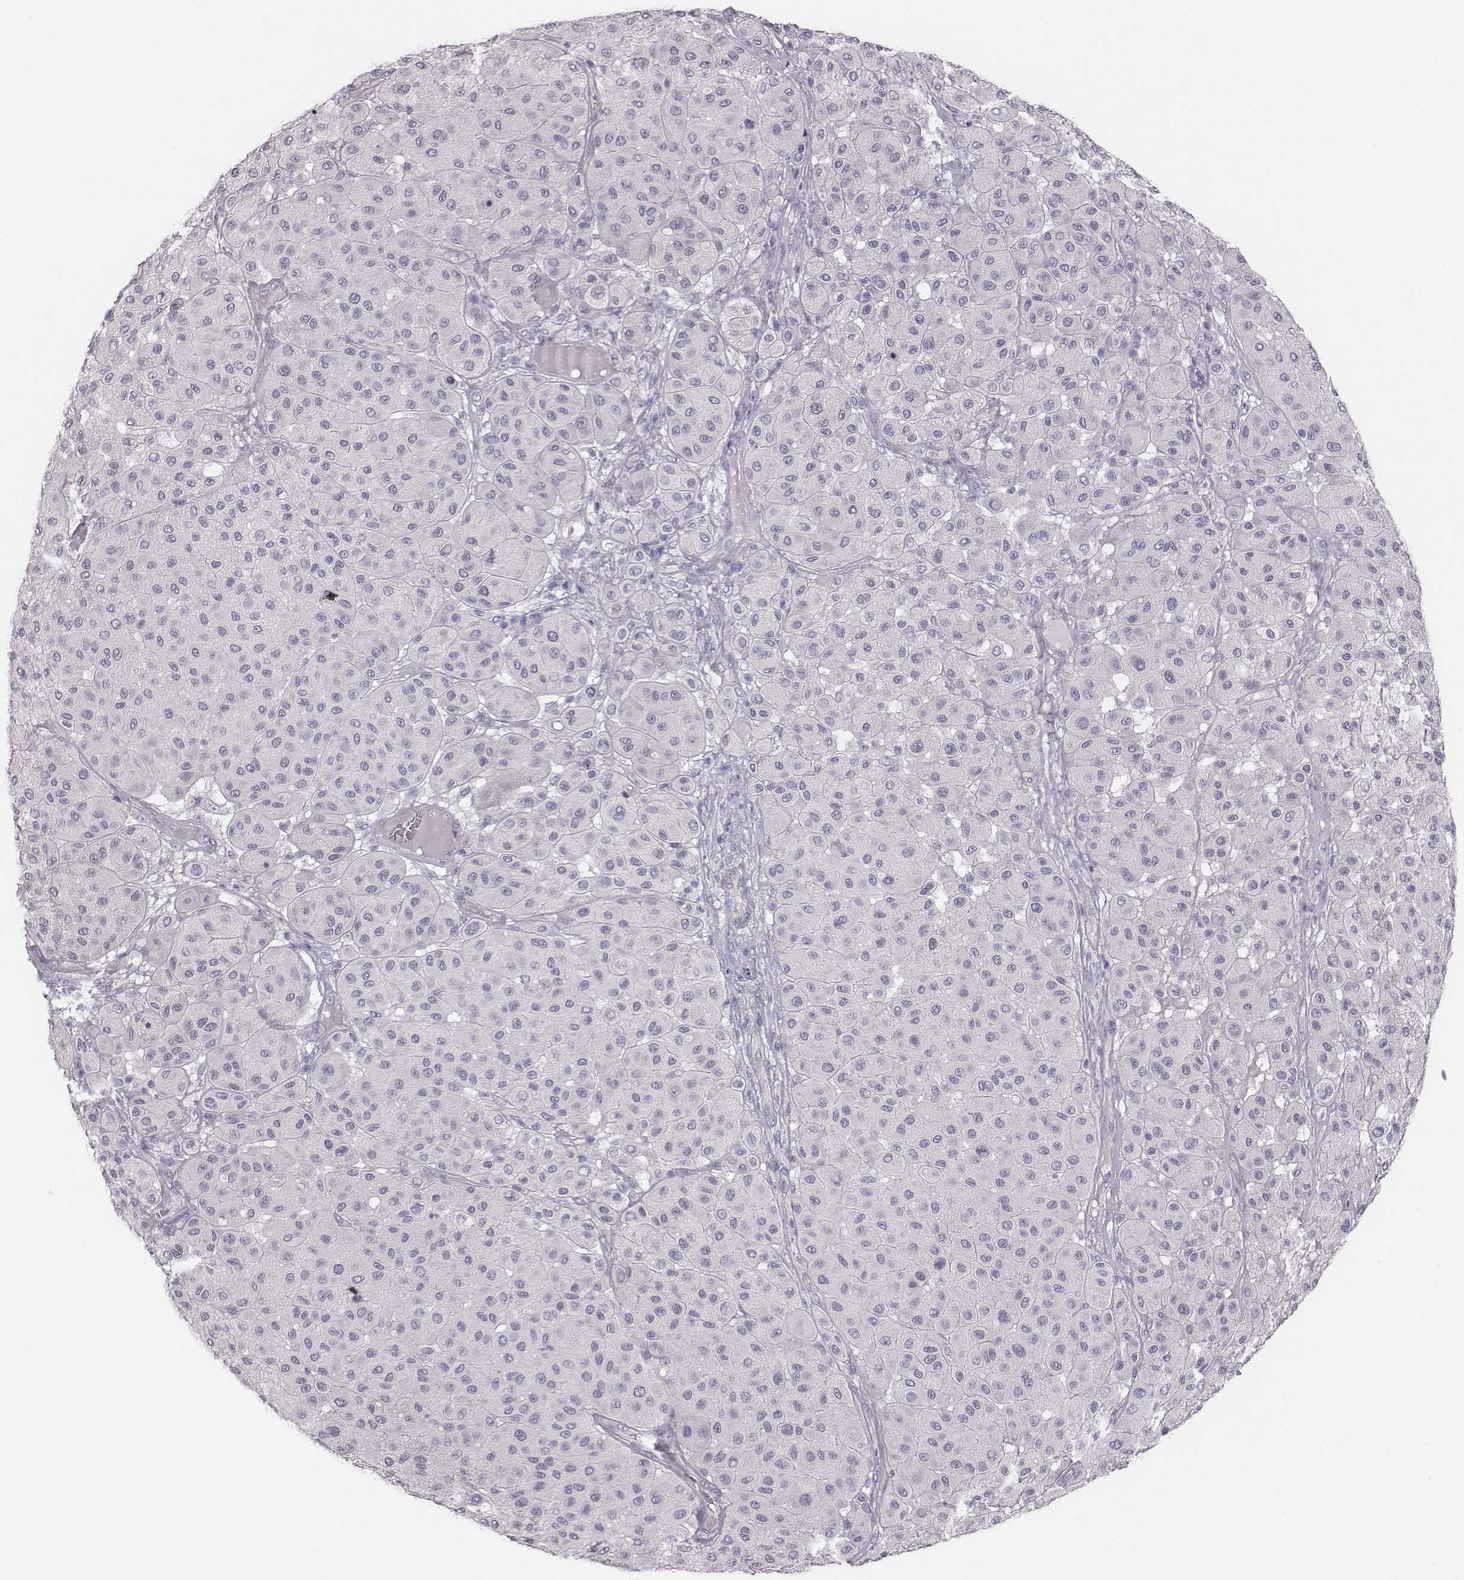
{"staining": {"intensity": "negative", "quantity": "none", "location": "none"}, "tissue": "melanoma", "cell_type": "Tumor cells", "image_type": "cancer", "snomed": [{"axis": "morphology", "description": "Malignant melanoma, Metastatic site"}, {"axis": "topography", "description": "Smooth muscle"}], "caption": "Tumor cells are negative for protein expression in human malignant melanoma (metastatic site). Nuclei are stained in blue.", "gene": "CACNG4", "patient": {"sex": "male", "age": 41}}